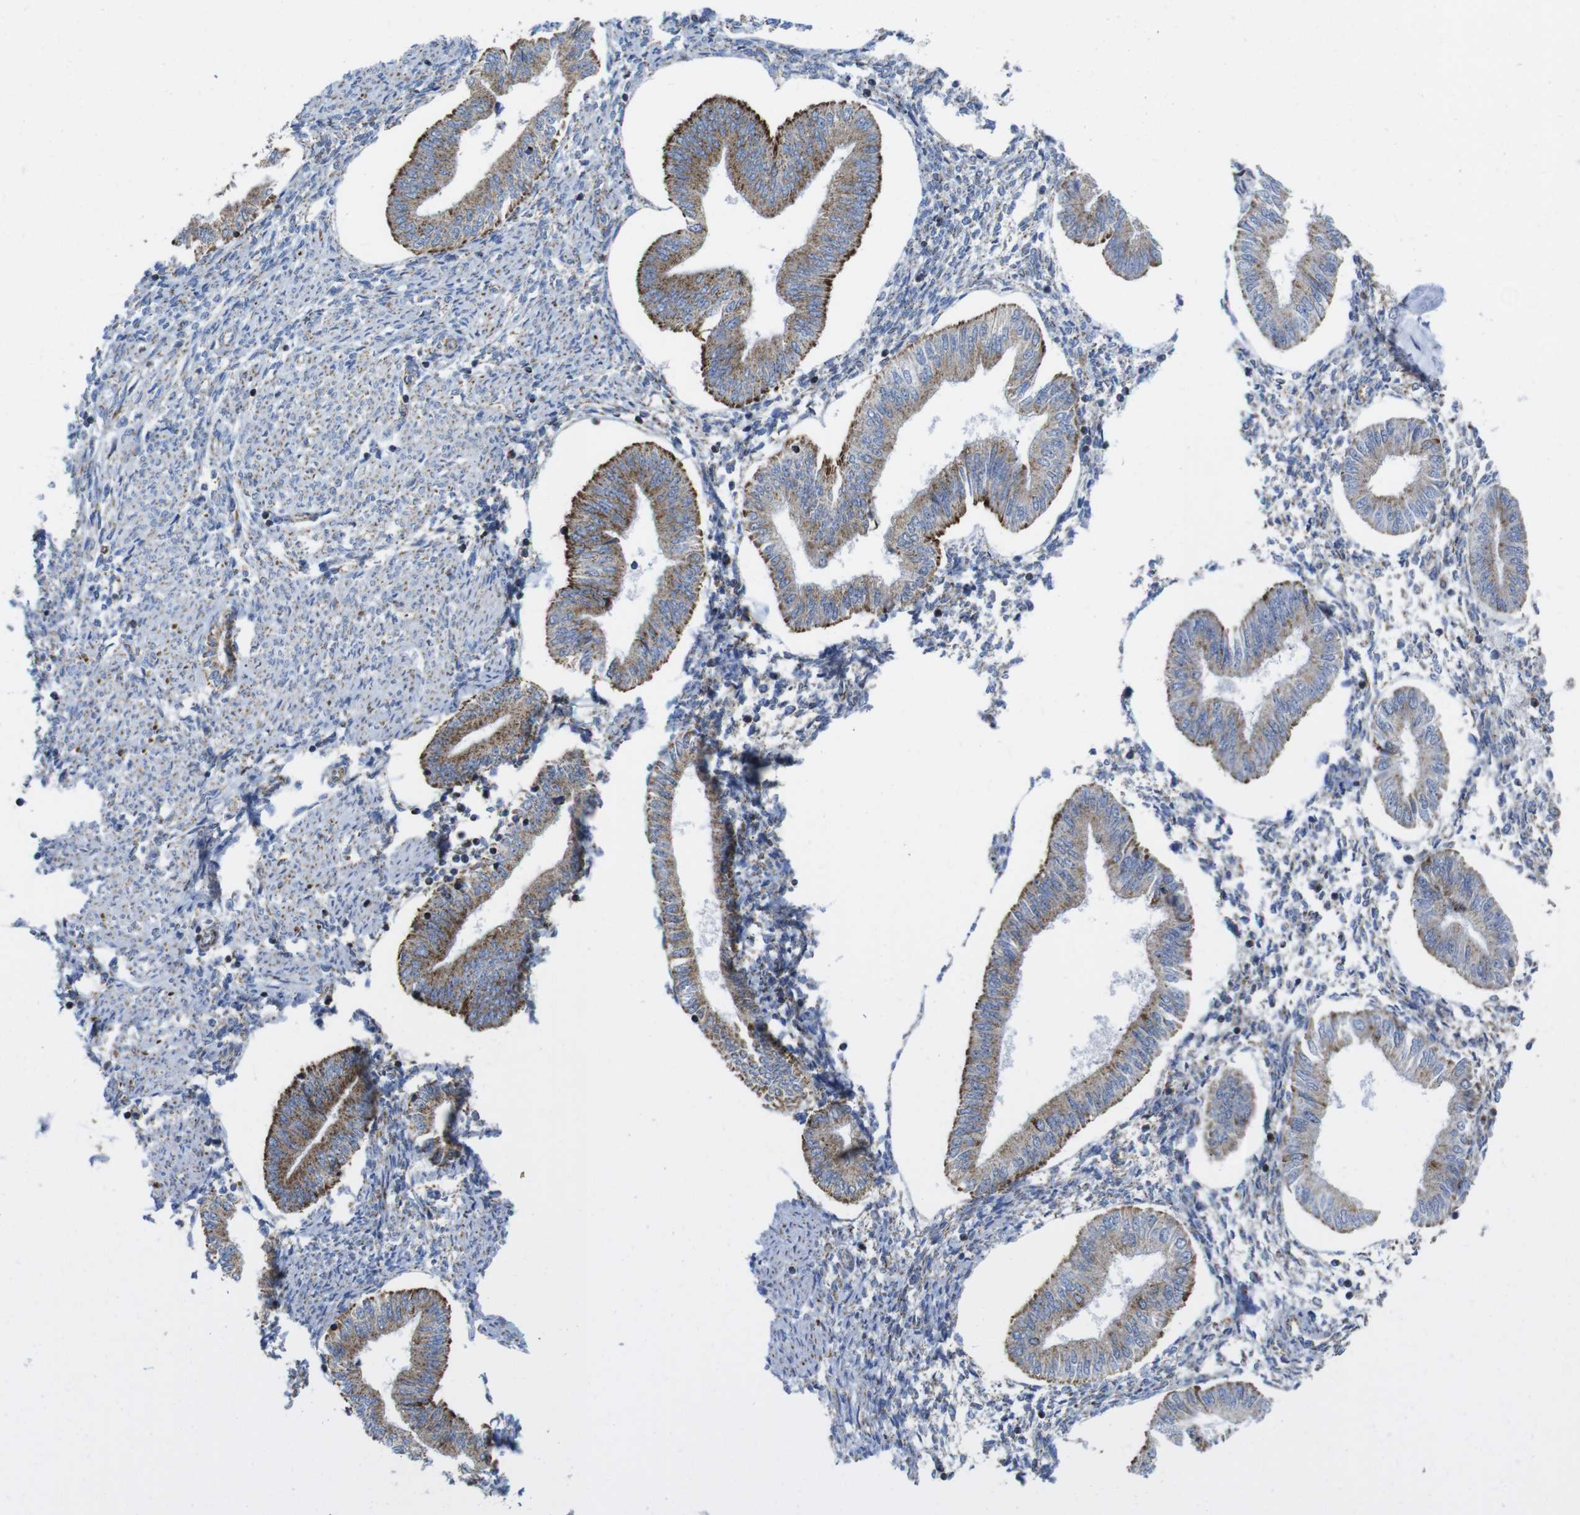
{"staining": {"intensity": "moderate", "quantity": "25%-75%", "location": "cytoplasmic/membranous"}, "tissue": "endometrium", "cell_type": "Cells in endometrial stroma", "image_type": "normal", "snomed": [{"axis": "morphology", "description": "Normal tissue, NOS"}, {"axis": "topography", "description": "Endometrium"}], "caption": "A high-resolution micrograph shows immunohistochemistry staining of benign endometrium, which displays moderate cytoplasmic/membranous positivity in about 25%-75% of cells in endometrial stroma. (Brightfield microscopy of DAB IHC at high magnification).", "gene": "TMEM192", "patient": {"sex": "female", "age": 50}}